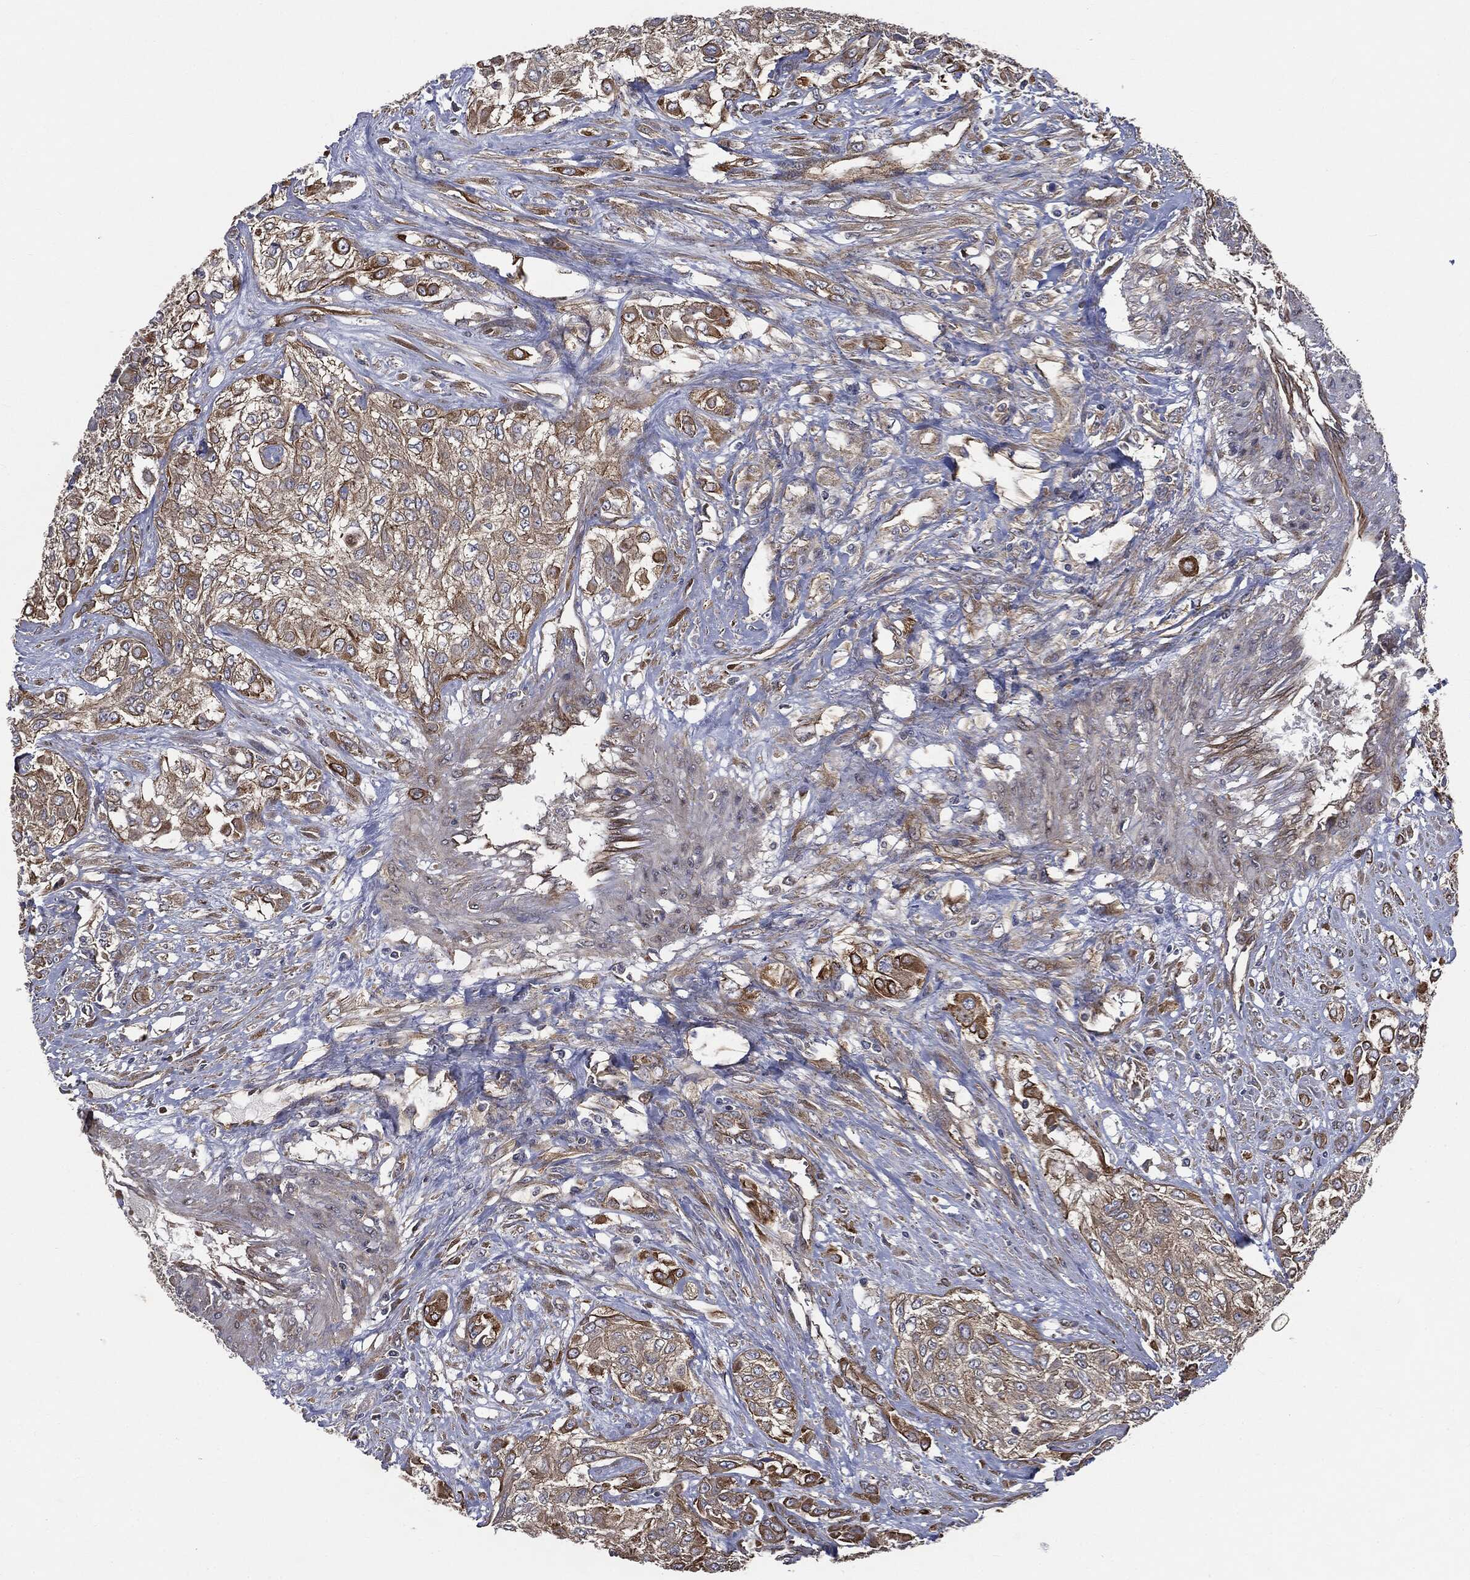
{"staining": {"intensity": "moderate", "quantity": ">75%", "location": "cytoplasmic/membranous"}, "tissue": "urothelial cancer", "cell_type": "Tumor cells", "image_type": "cancer", "snomed": [{"axis": "morphology", "description": "Urothelial carcinoma, High grade"}, {"axis": "topography", "description": "Urinary bladder"}], "caption": "Human urothelial cancer stained with a brown dye shows moderate cytoplasmic/membranous positive staining in about >75% of tumor cells.", "gene": "EPS15L1", "patient": {"sex": "male", "age": 57}}